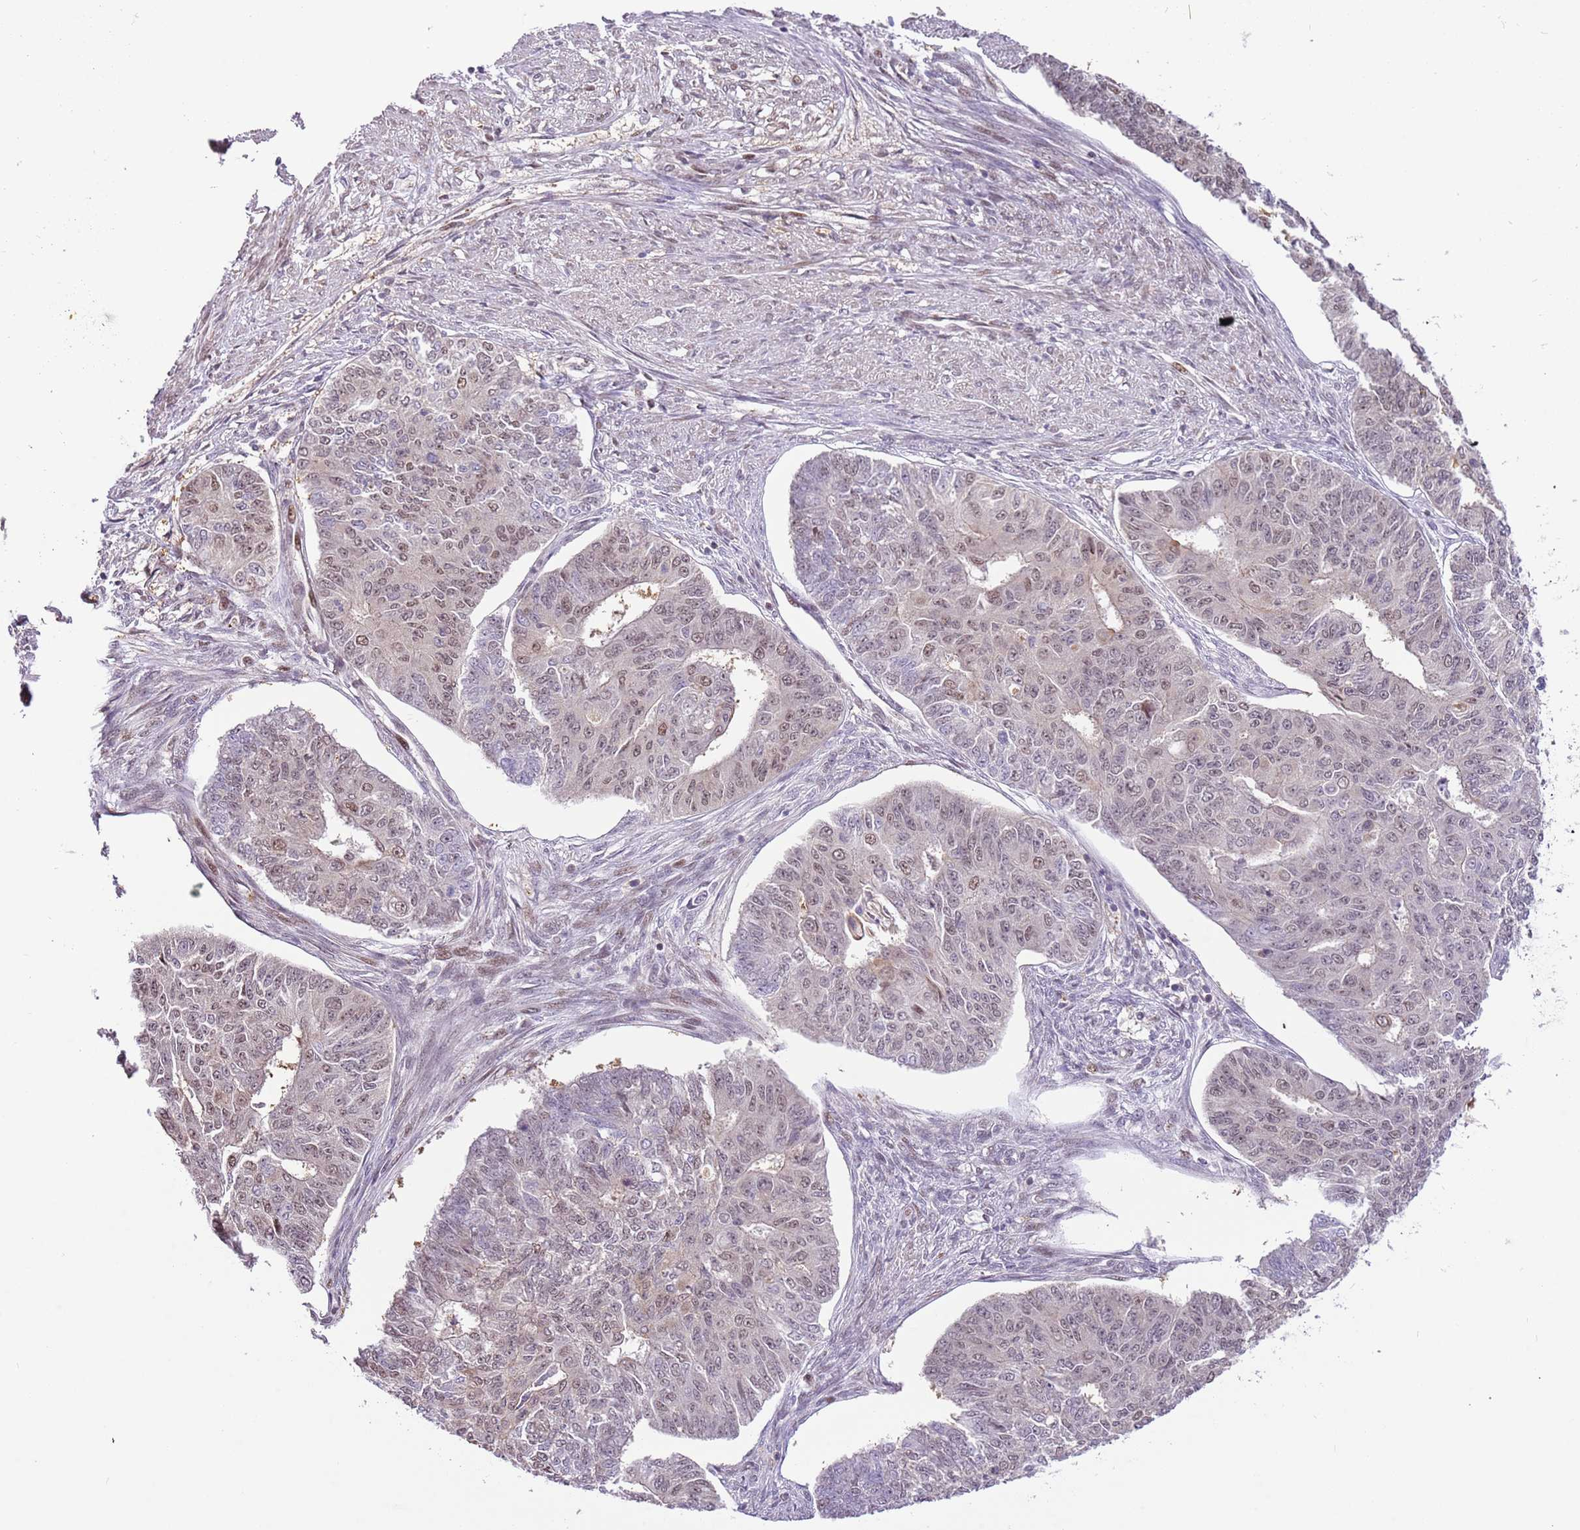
{"staining": {"intensity": "weak", "quantity": "25%-75%", "location": "nuclear"}, "tissue": "endometrial cancer", "cell_type": "Tumor cells", "image_type": "cancer", "snomed": [{"axis": "morphology", "description": "Adenocarcinoma, NOS"}, {"axis": "topography", "description": "Endometrium"}], "caption": "Immunohistochemistry (IHC) micrograph of neoplastic tissue: endometrial adenocarcinoma stained using immunohistochemistry exhibits low levels of weak protein expression localized specifically in the nuclear of tumor cells, appearing as a nuclear brown color.", "gene": "RFK", "patient": {"sex": "female", "age": 32}}